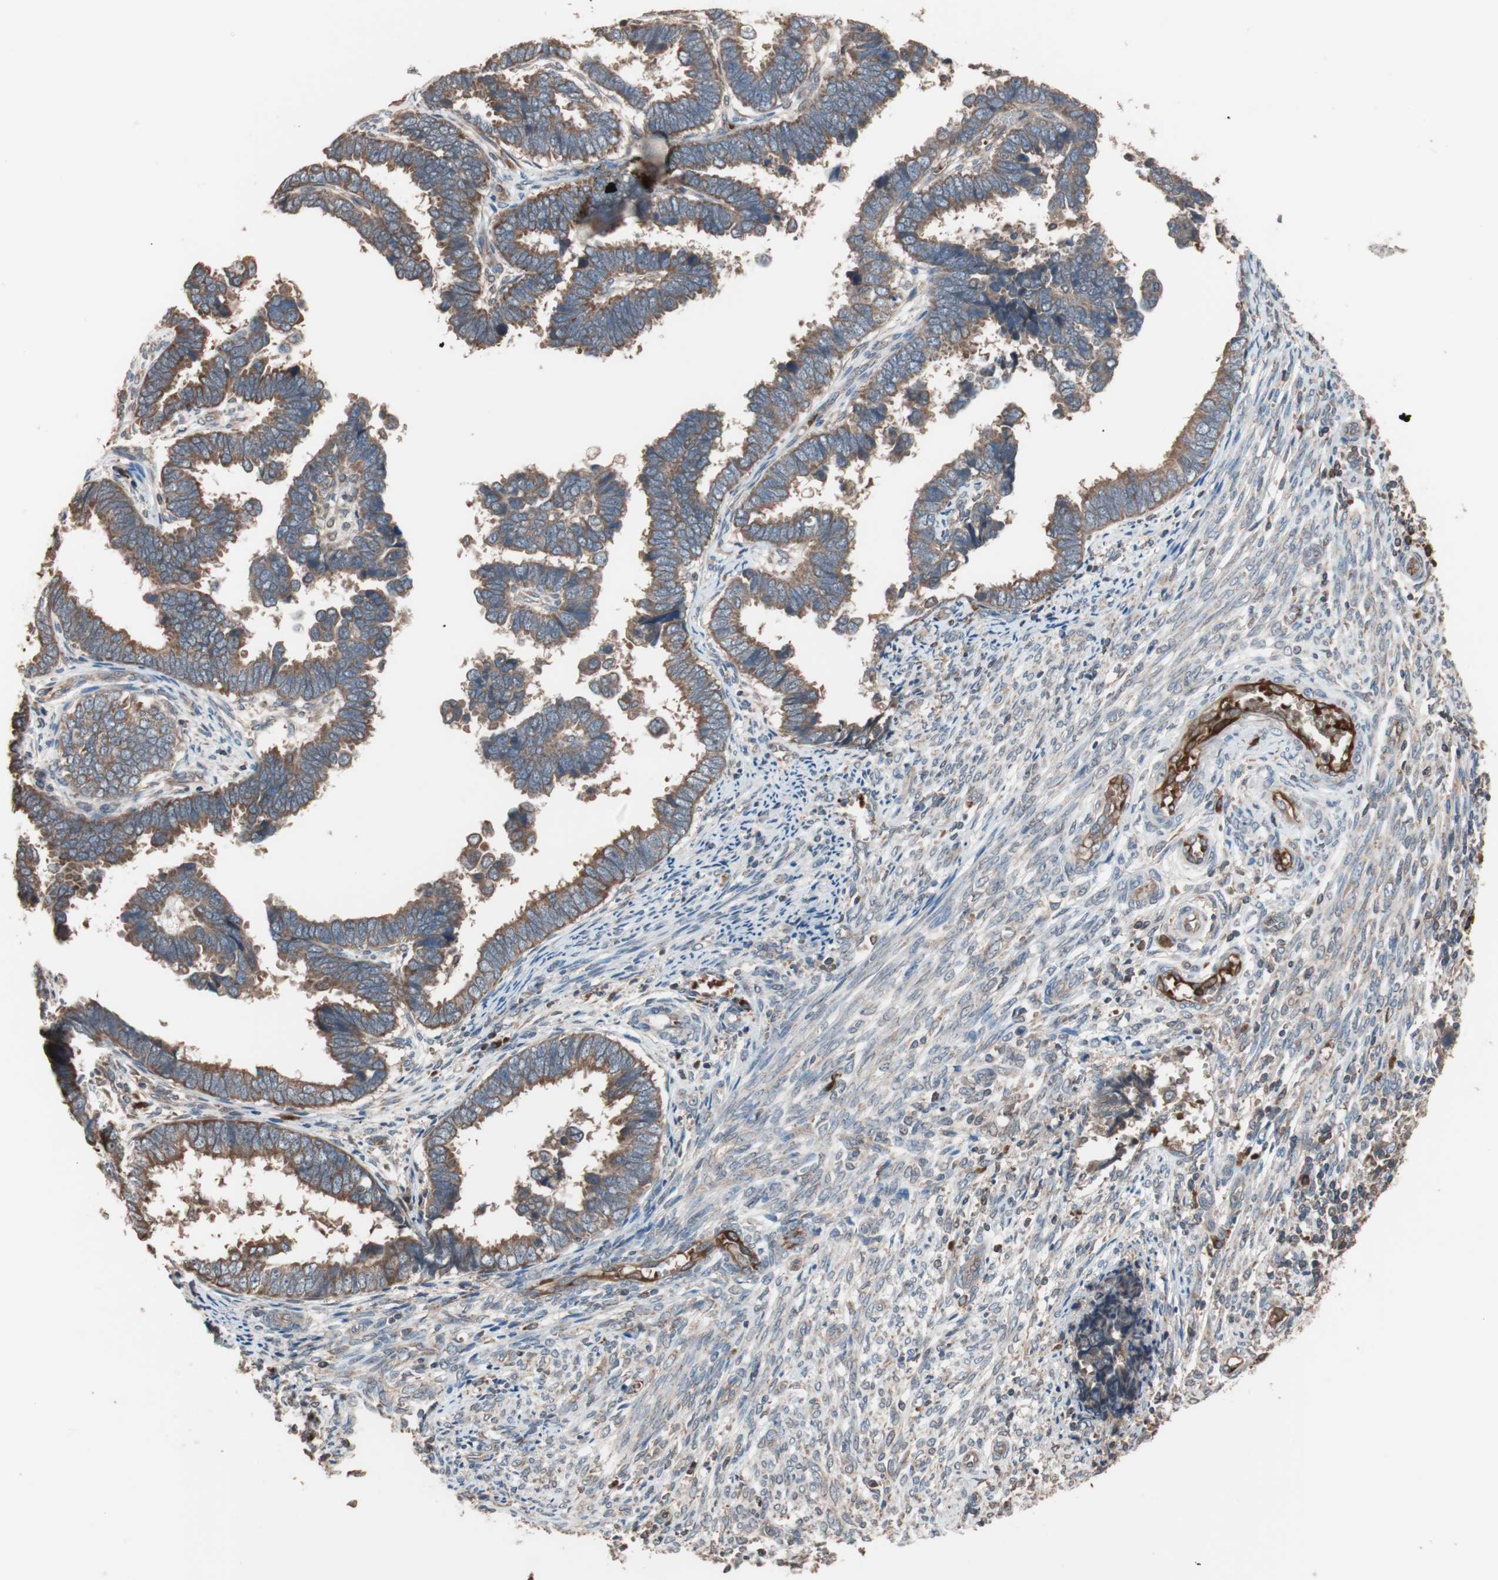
{"staining": {"intensity": "moderate", "quantity": ">75%", "location": "cytoplasmic/membranous"}, "tissue": "endometrial cancer", "cell_type": "Tumor cells", "image_type": "cancer", "snomed": [{"axis": "morphology", "description": "Adenocarcinoma, NOS"}, {"axis": "topography", "description": "Endometrium"}], "caption": "An IHC histopathology image of tumor tissue is shown. Protein staining in brown highlights moderate cytoplasmic/membranous positivity in adenocarcinoma (endometrial) within tumor cells. (Stains: DAB in brown, nuclei in blue, Microscopy: brightfield microscopy at high magnification).", "gene": "GLYCTK", "patient": {"sex": "female", "age": 75}}